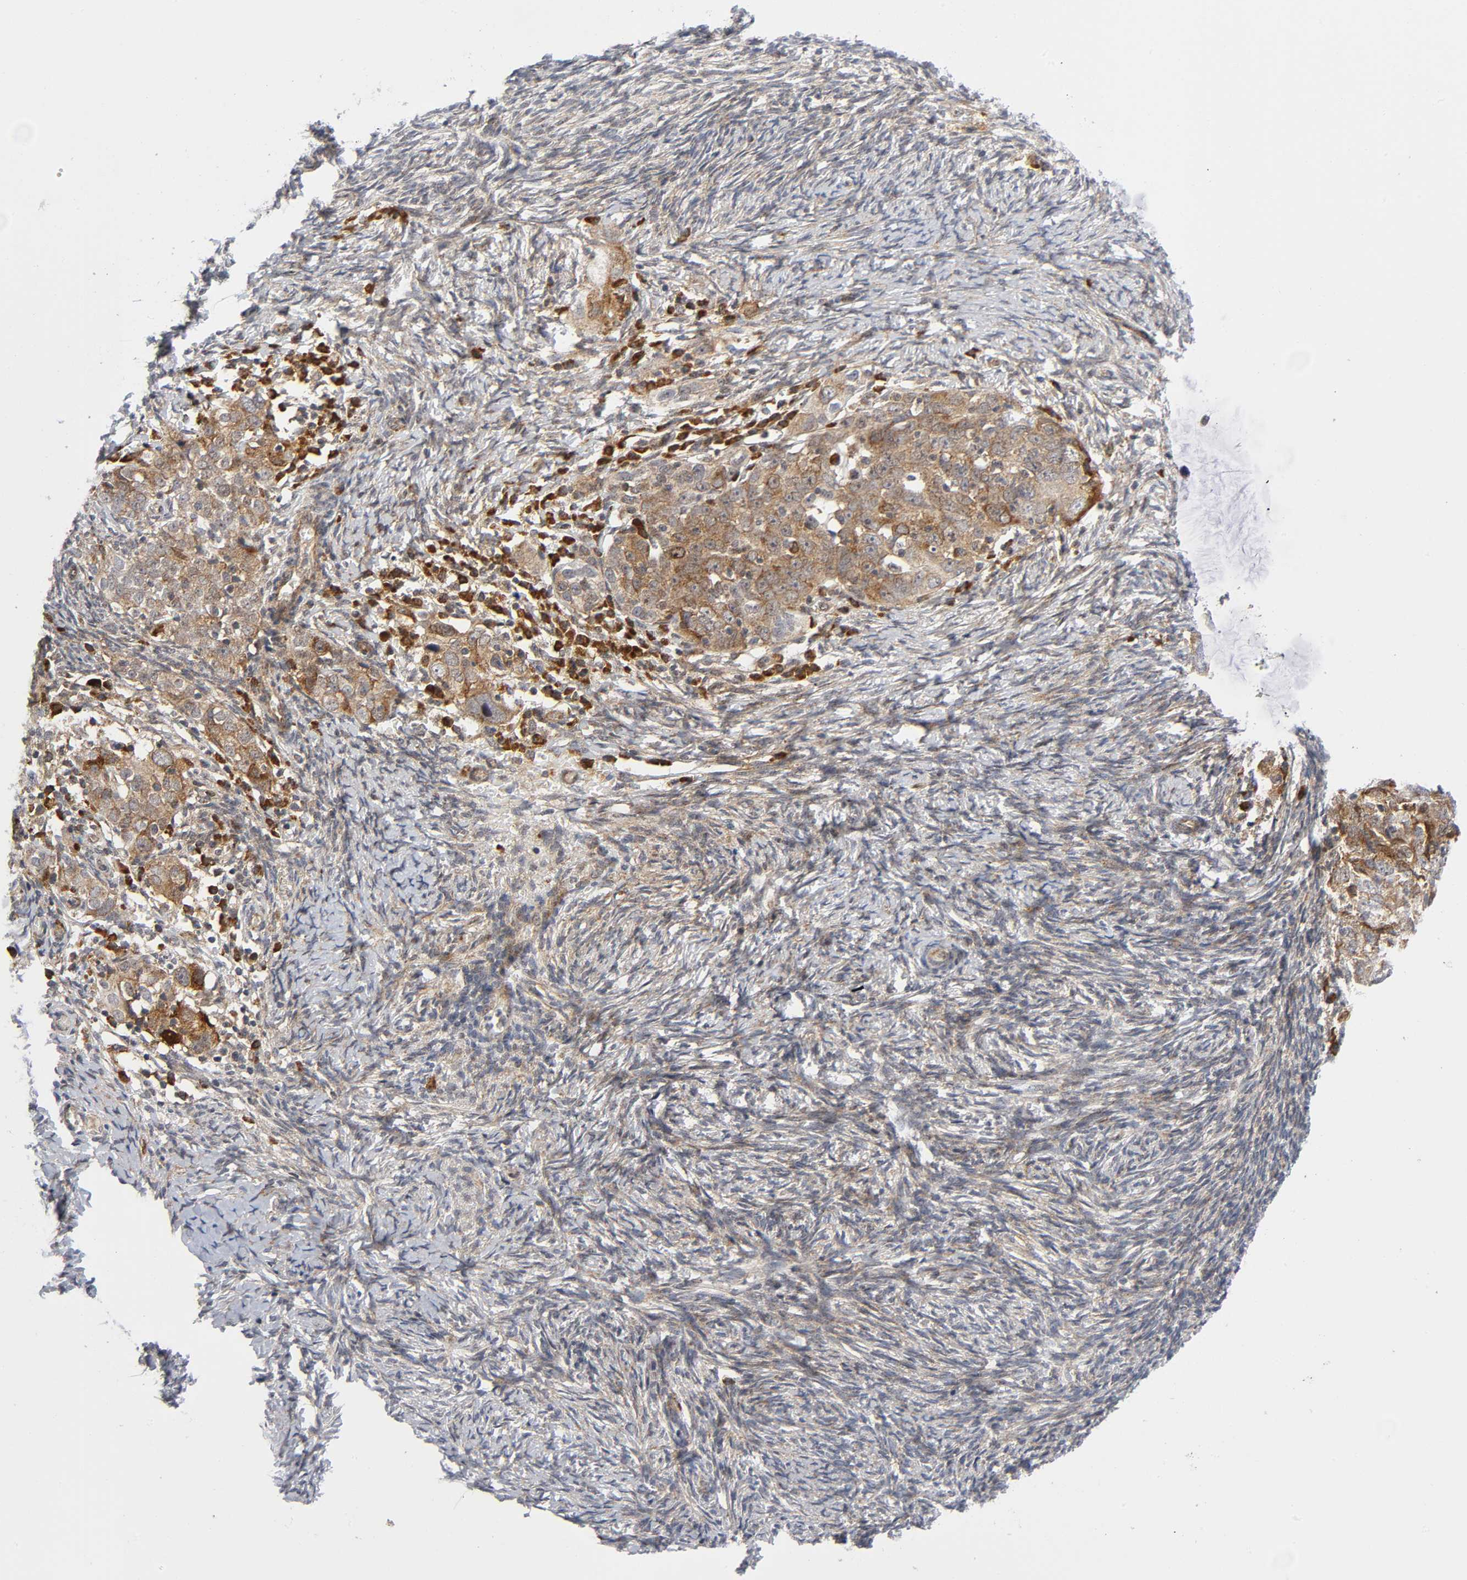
{"staining": {"intensity": "moderate", "quantity": ">75%", "location": "cytoplasmic/membranous"}, "tissue": "ovarian cancer", "cell_type": "Tumor cells", "image_type": "cancer", "snomed": [{"axis": "morphology", "description": "Normal tissue, NOS"}, {"axis": "morphology", "description": "Cystadenocarcinoma, serous, NOS"}, {"axis": "topography", "description": "Ovary"}], "caption": "Tumor cells demonstrate medium levels of moderate cytoplasmic/membranous expression in approximately >75% of cells in human ovarian cancer.", "gene": "EIF5", "patient": {"sex": "female", "age": 62}}